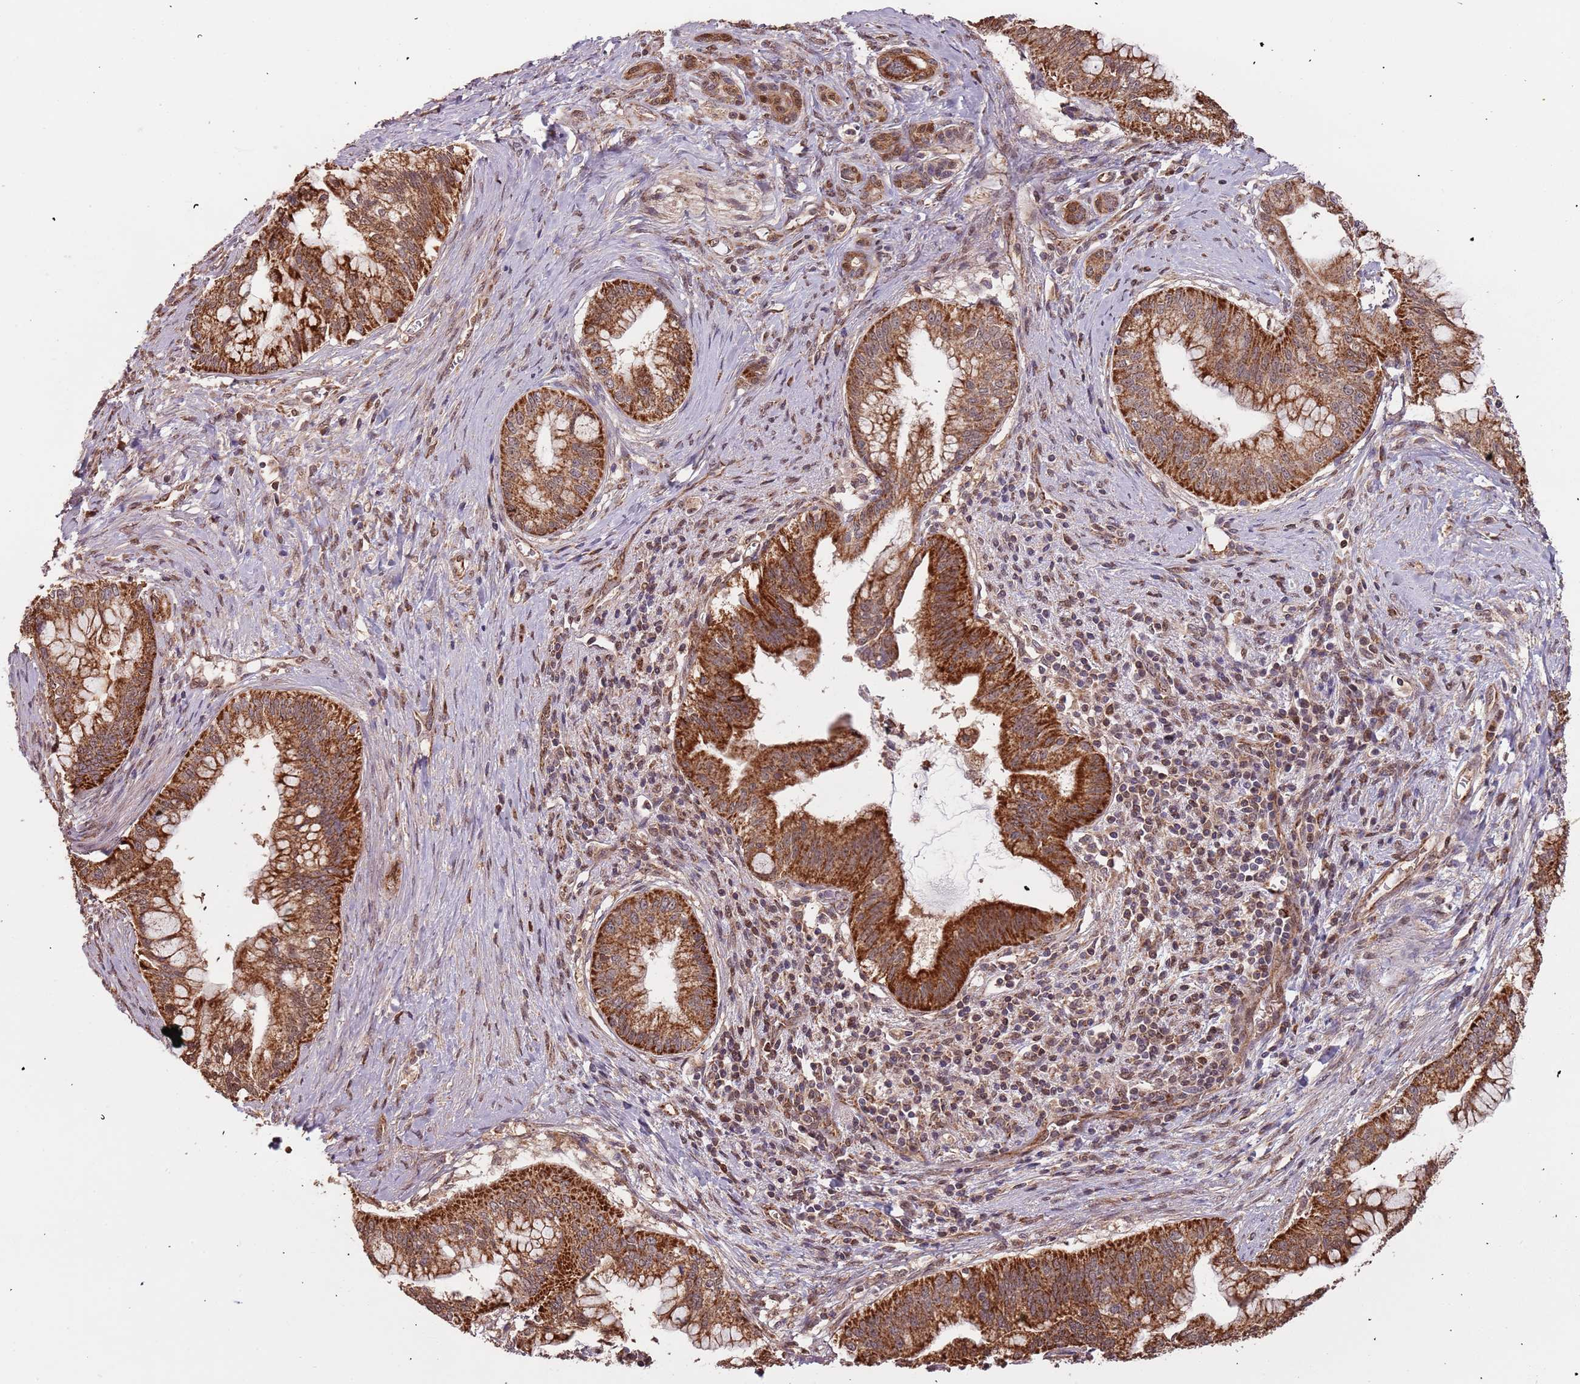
{"staining": {"intensity": "strong", "quantity": ">75%", "location": "cytoplasmic/membranous"}, "tissue": "pancreatic cancer", "cell_type": "Tumor cells", "image_type": "cancer", "snomed": [{"axis": "morphology", "description": "Adenocarcinoma, NOS"}, {"axis": "topography", "description": "Pancreas"}], "caption": "This histopathology image reveals IHC staining of pancreatic adenocarcinoma, with high strong cytoplasmic/membranous positivity in about >75% of tumor cells.", "gene": "IL17RD", "patient": {"sex": "male", "age": 46}}